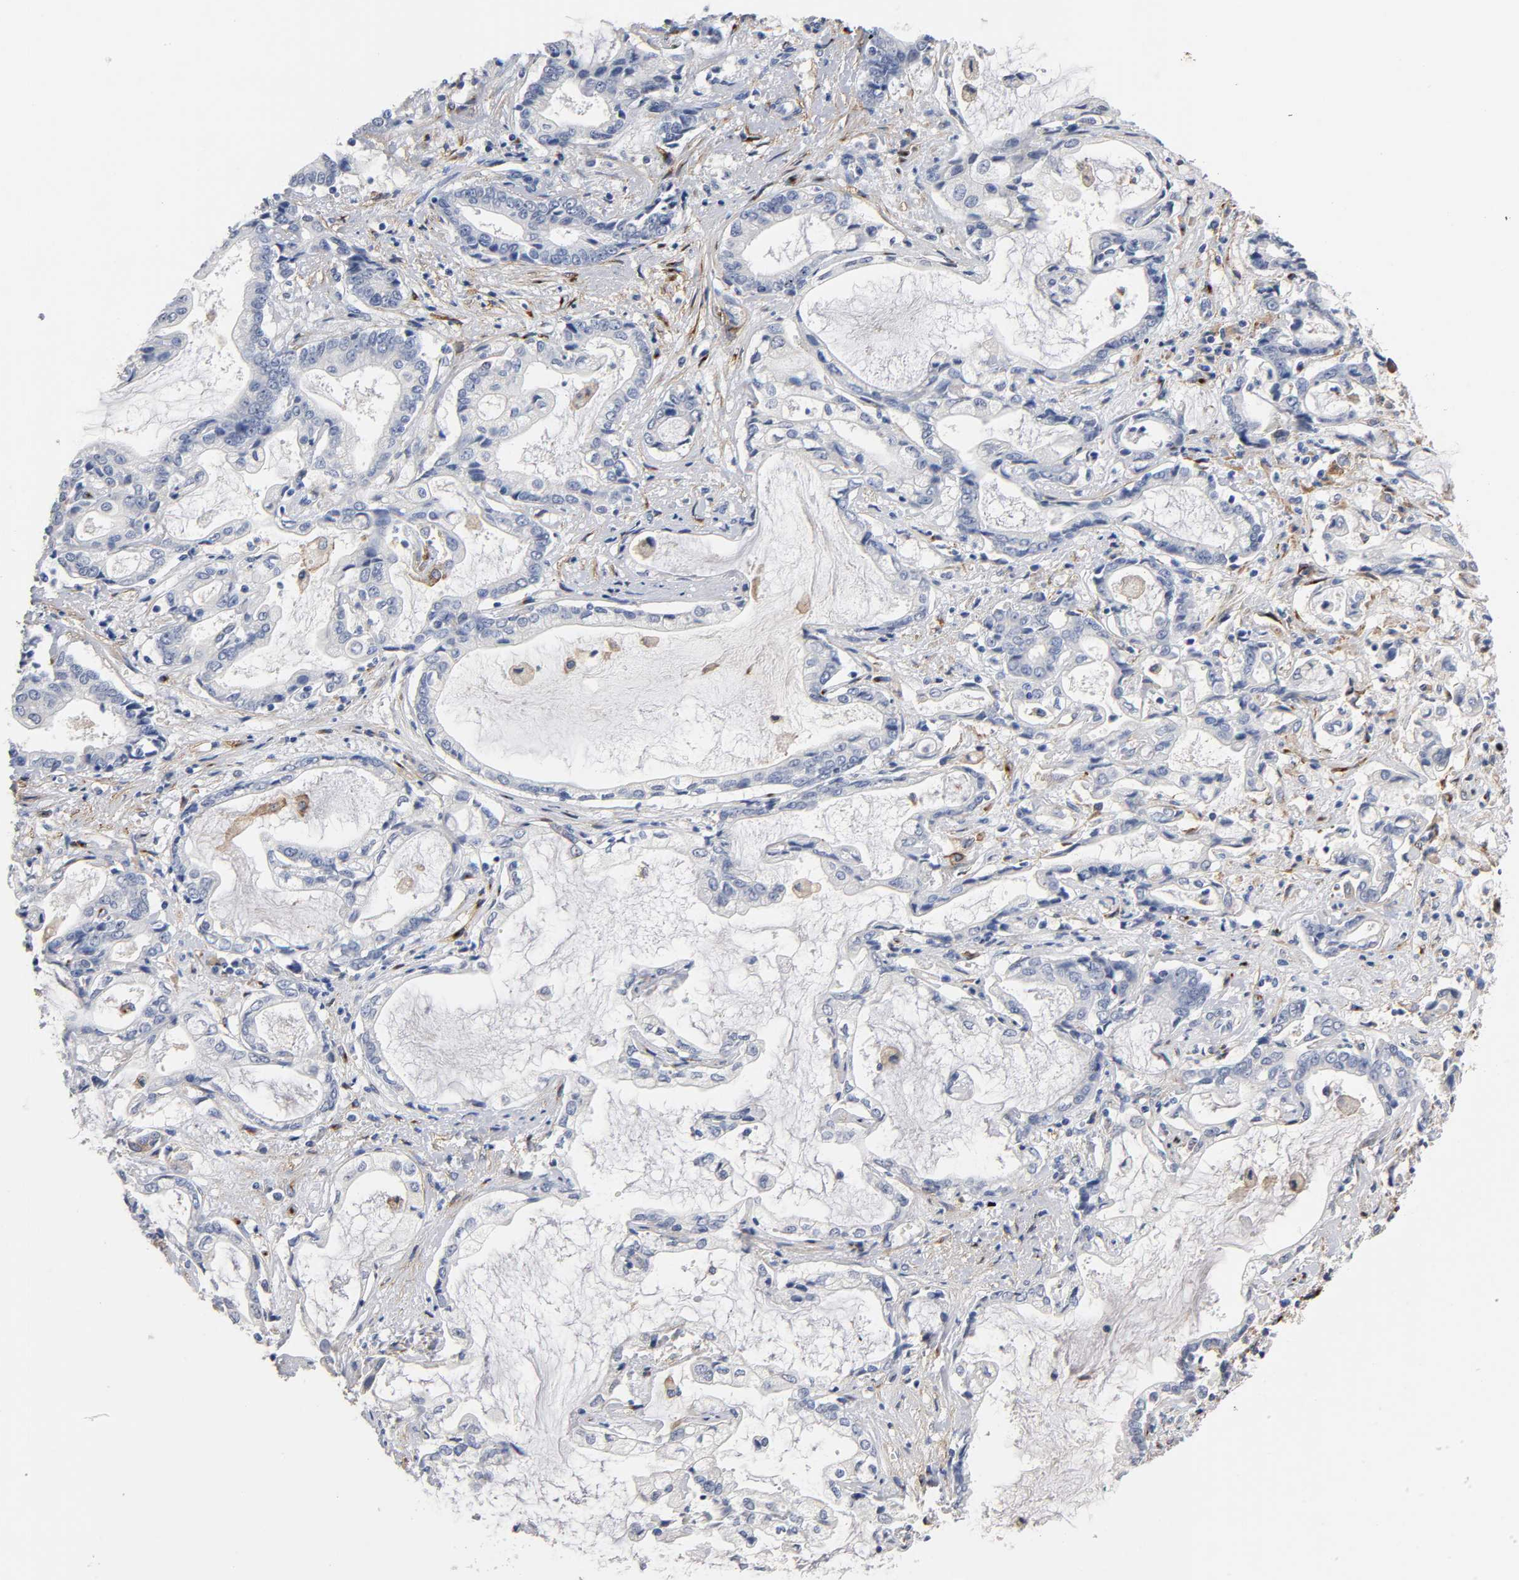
{"staining": {"intensity": "strong", "quantity": "<25%", "location": "cytoplasmic/membranous"}, "tissue": "liver cancer", "cell_type": "Tumor cells", "image_type": "cancer", "snomed": [{"axis": "morphology", "description": "Cholangiocarcinoma"}, {"axis": "topography", "description": "Liver"}], "caption": "Immunohistochemistry (IHC) of human liver cholangiocarcinoma exhibits medium levels of strong cytoplasmic/membranous positivity in approximately <25% of tumor cells.", "gene": "LRP1", "patient": {"sex": "male", "age": 57}}